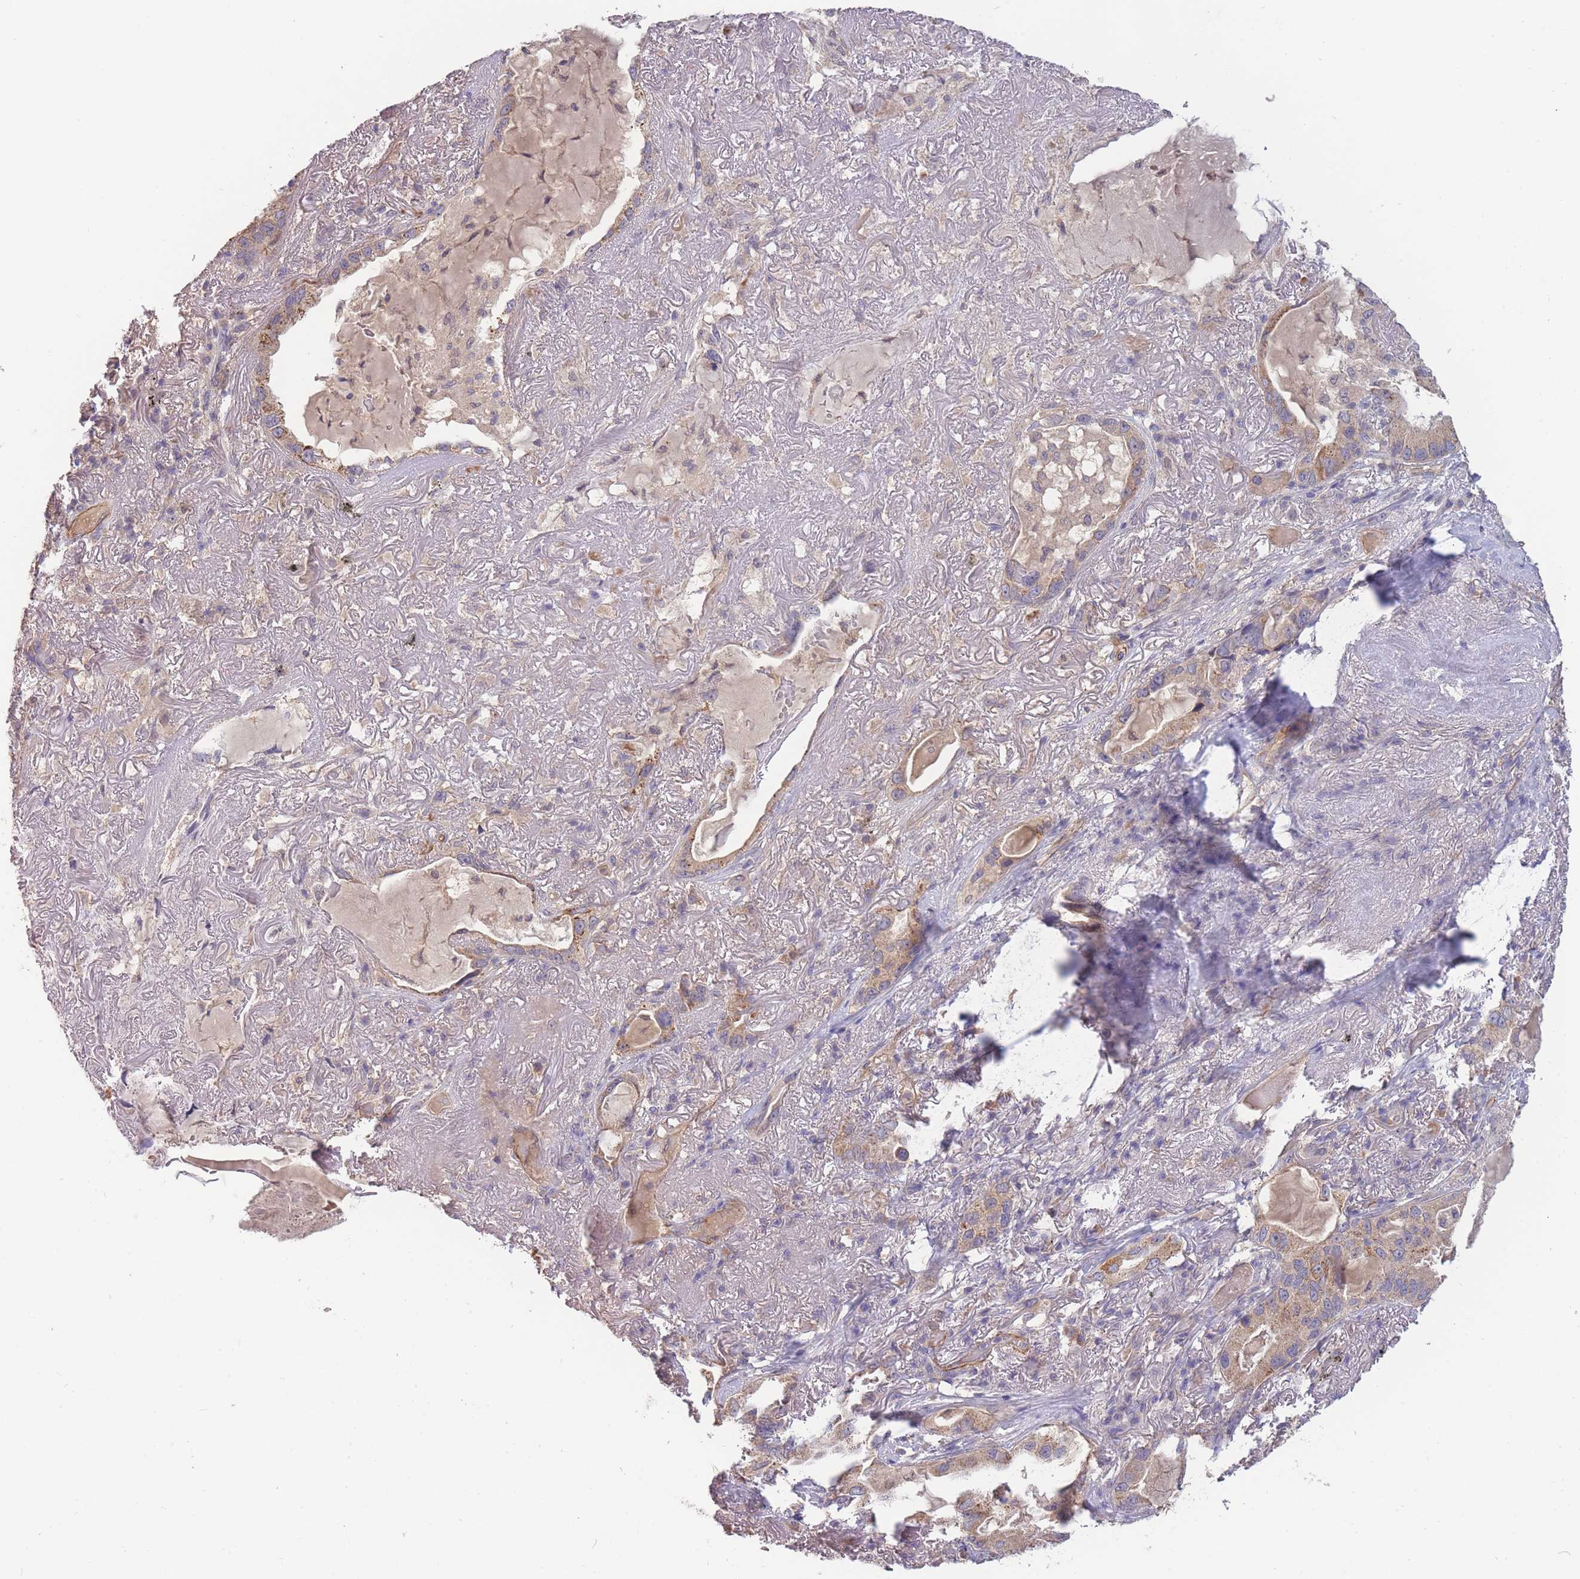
{"staining": {"intensity": "moderate", "quantity": "25%-75%", "location": "cytoplasmic/membranous"}, "tissue": "lung cancer", "cell_type": "Tumor cells", "image_type": "cancer", "snomed": [{"axis": "morphology", "description": "Adenocarcinoma, NOS"}, {"axis": "topography", "description": "Lung"}], "caption": "Protein staining of lung adenocarcinoma tissue shows moderate cytoplasmic/membranous expression in approximately 25%-75% of tumor cells.", "gene": "NDUFAF5", "patient": {"sex": "female", "age": 69}}